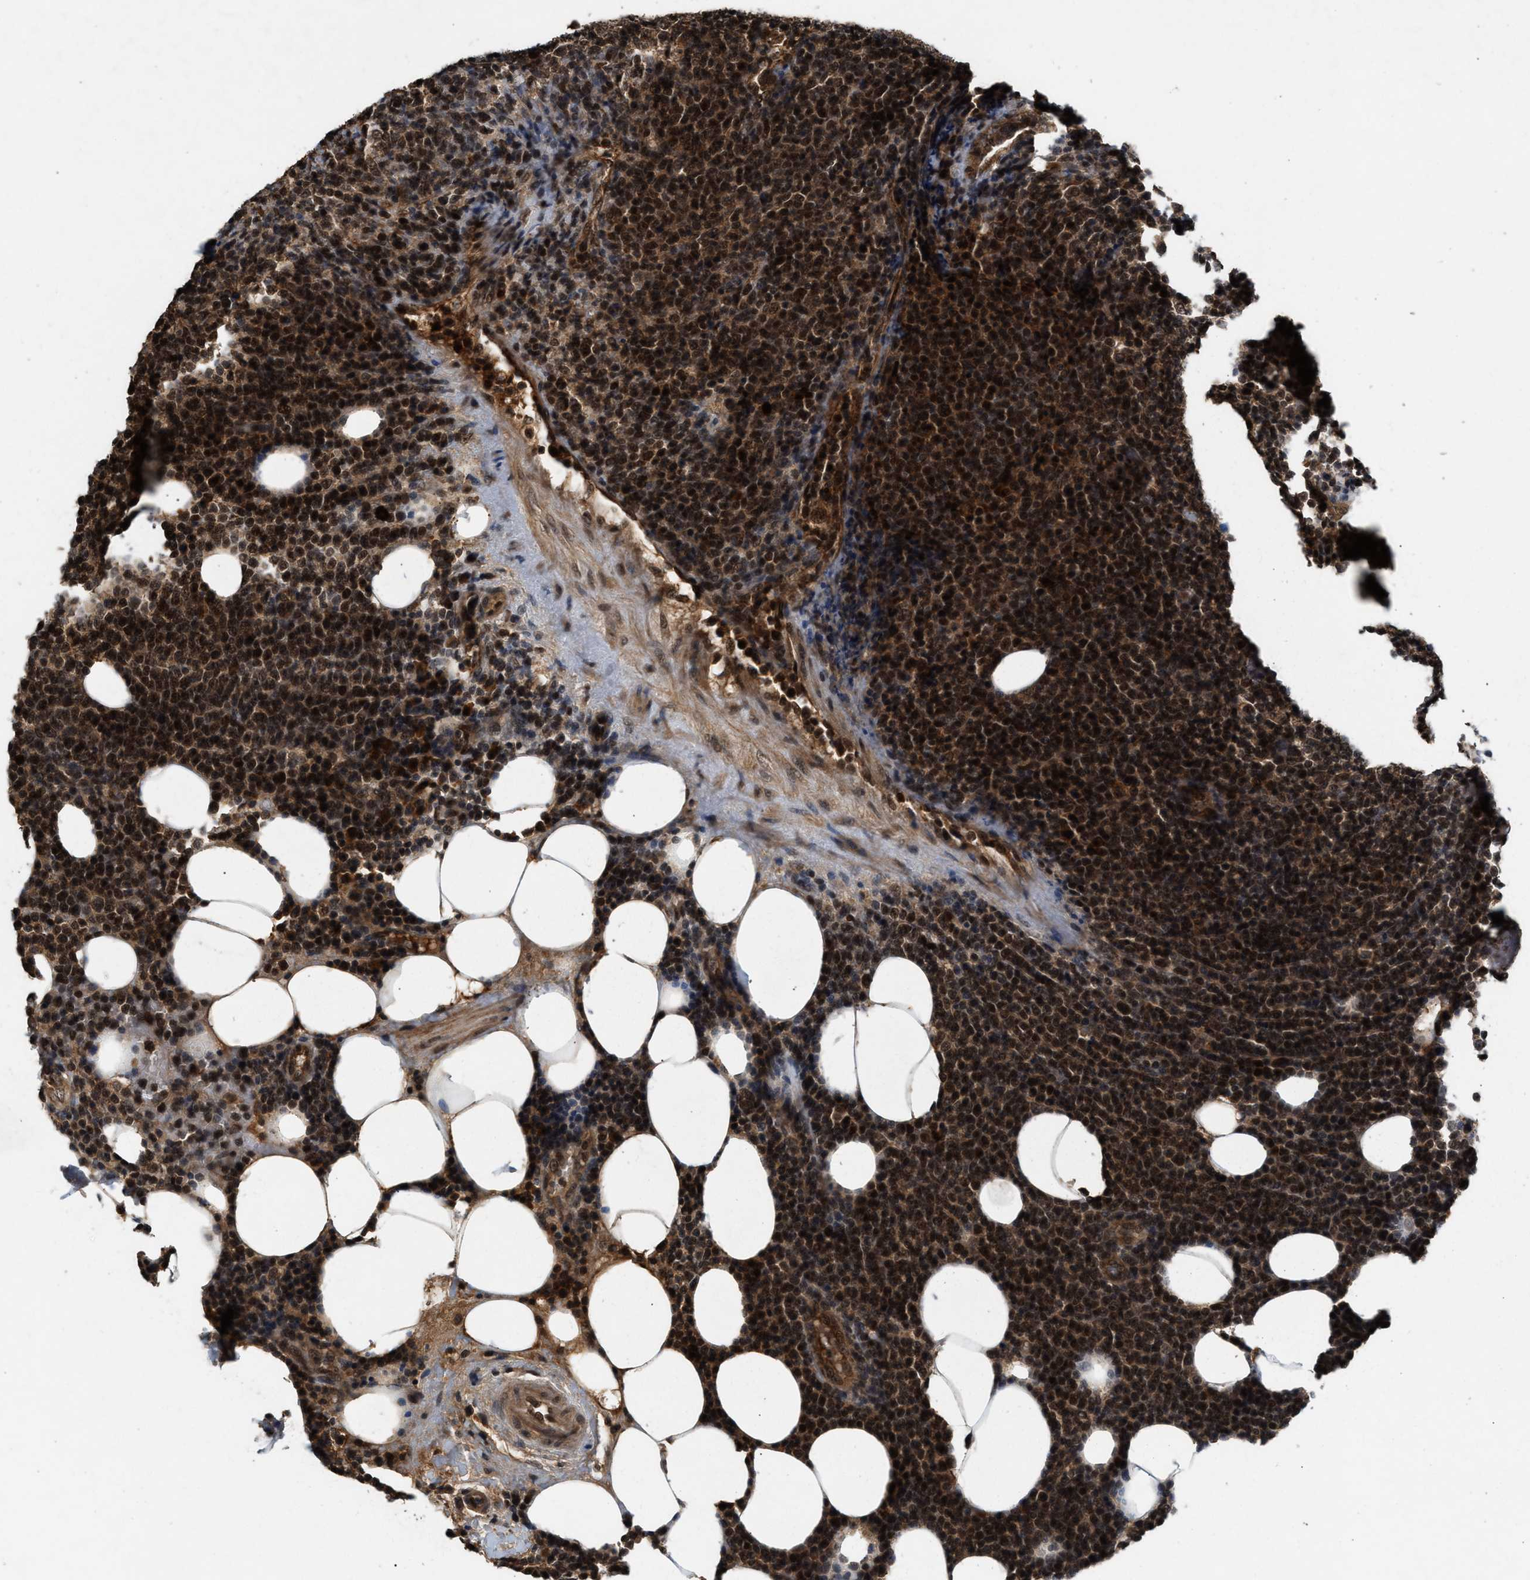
{"staining": {"intensity": "strong", "quantity": ">75%", "location": "cytoplasmic/membranous,nuclear"}, "tissue": "lymphoma", "cell_type": "Tumor cells", "image_type": "cancer", "snomed": [{"axis": "morphology", "description": "Malignant lymphoma, non-Hodgkin's type, High grade"}, {"axis": "topography", "description": "Lymph node"}], "caption": "Strong cytoplasmic/membranous and nuclear expression is seen in approximately >75% of tumor cells in lymphoma.", "gene": "RUSC2", "patient": {"sex": "male", "age": 61}}